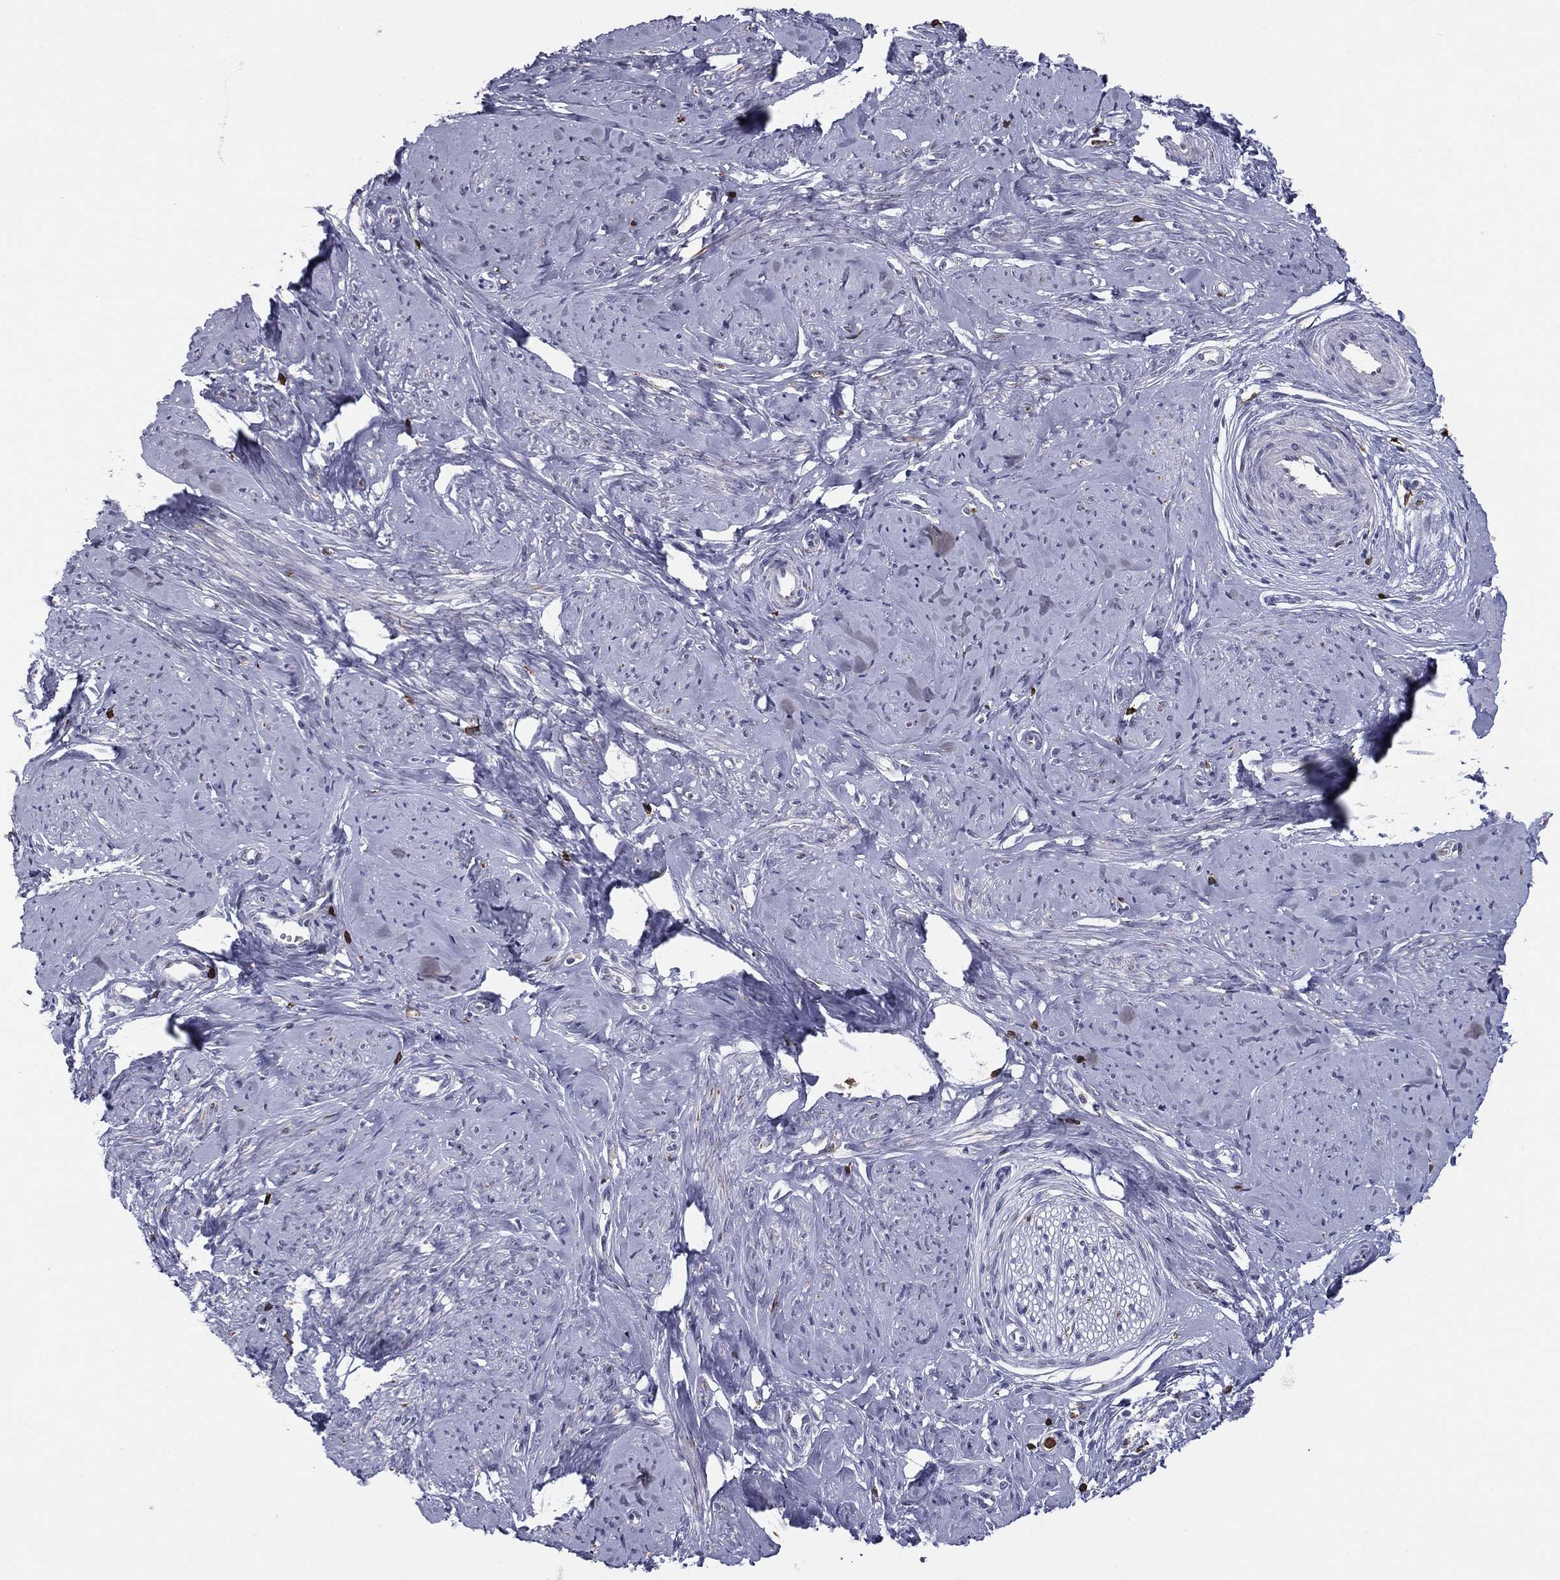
{"staining": {"intensity": "weak", "quantity": "<25%", "location": "cytoplasmic/membranous"}, "tissue": "smooth muscle", "cell_type": "Smooth muscle cells", "image_type": "normal", "snomed": [{"axis": "morphology", "description": "Normal tissue, NOS"}, {"axis": "topography", "description": "Smooth muscle"}], "caption": "There is no significant staining in smooth muscle cells of smooth muscle.", "gene": "ARHGAP27", "patient": {"sex": "female", "age": 48}}